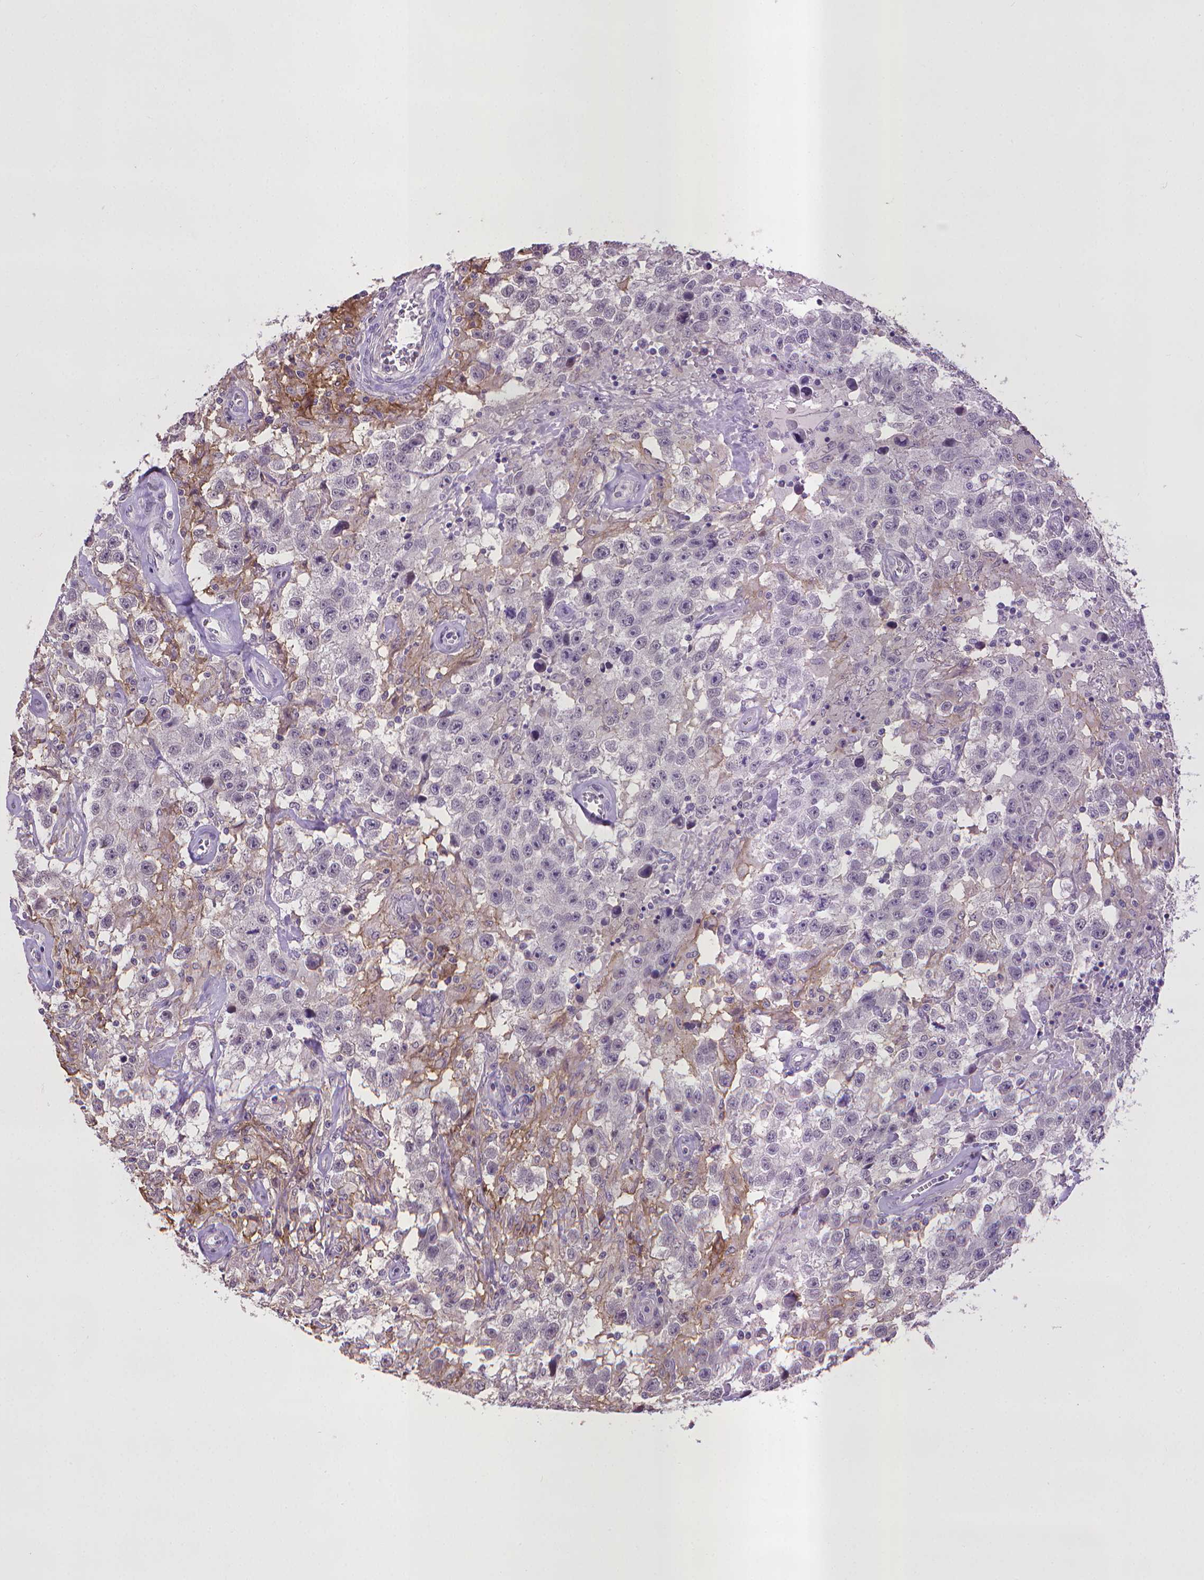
{"staining": {"intensity": "negative", "quantity": "none", "location": "none"}, "tissue": "testis cancer", "cell_type": "Tumor cells", "image_type": "cancer", "snomed": [{"axis": "morphology", "description": "Seminoma, NOS"}, {"axis": "topography", "description": "Testis"}], "caption": "Immunohistochemistry of testis seminoma displays no expression in tumor cells.", "gene": "CPM", "patient": {"sex": "male", "age": 43}}